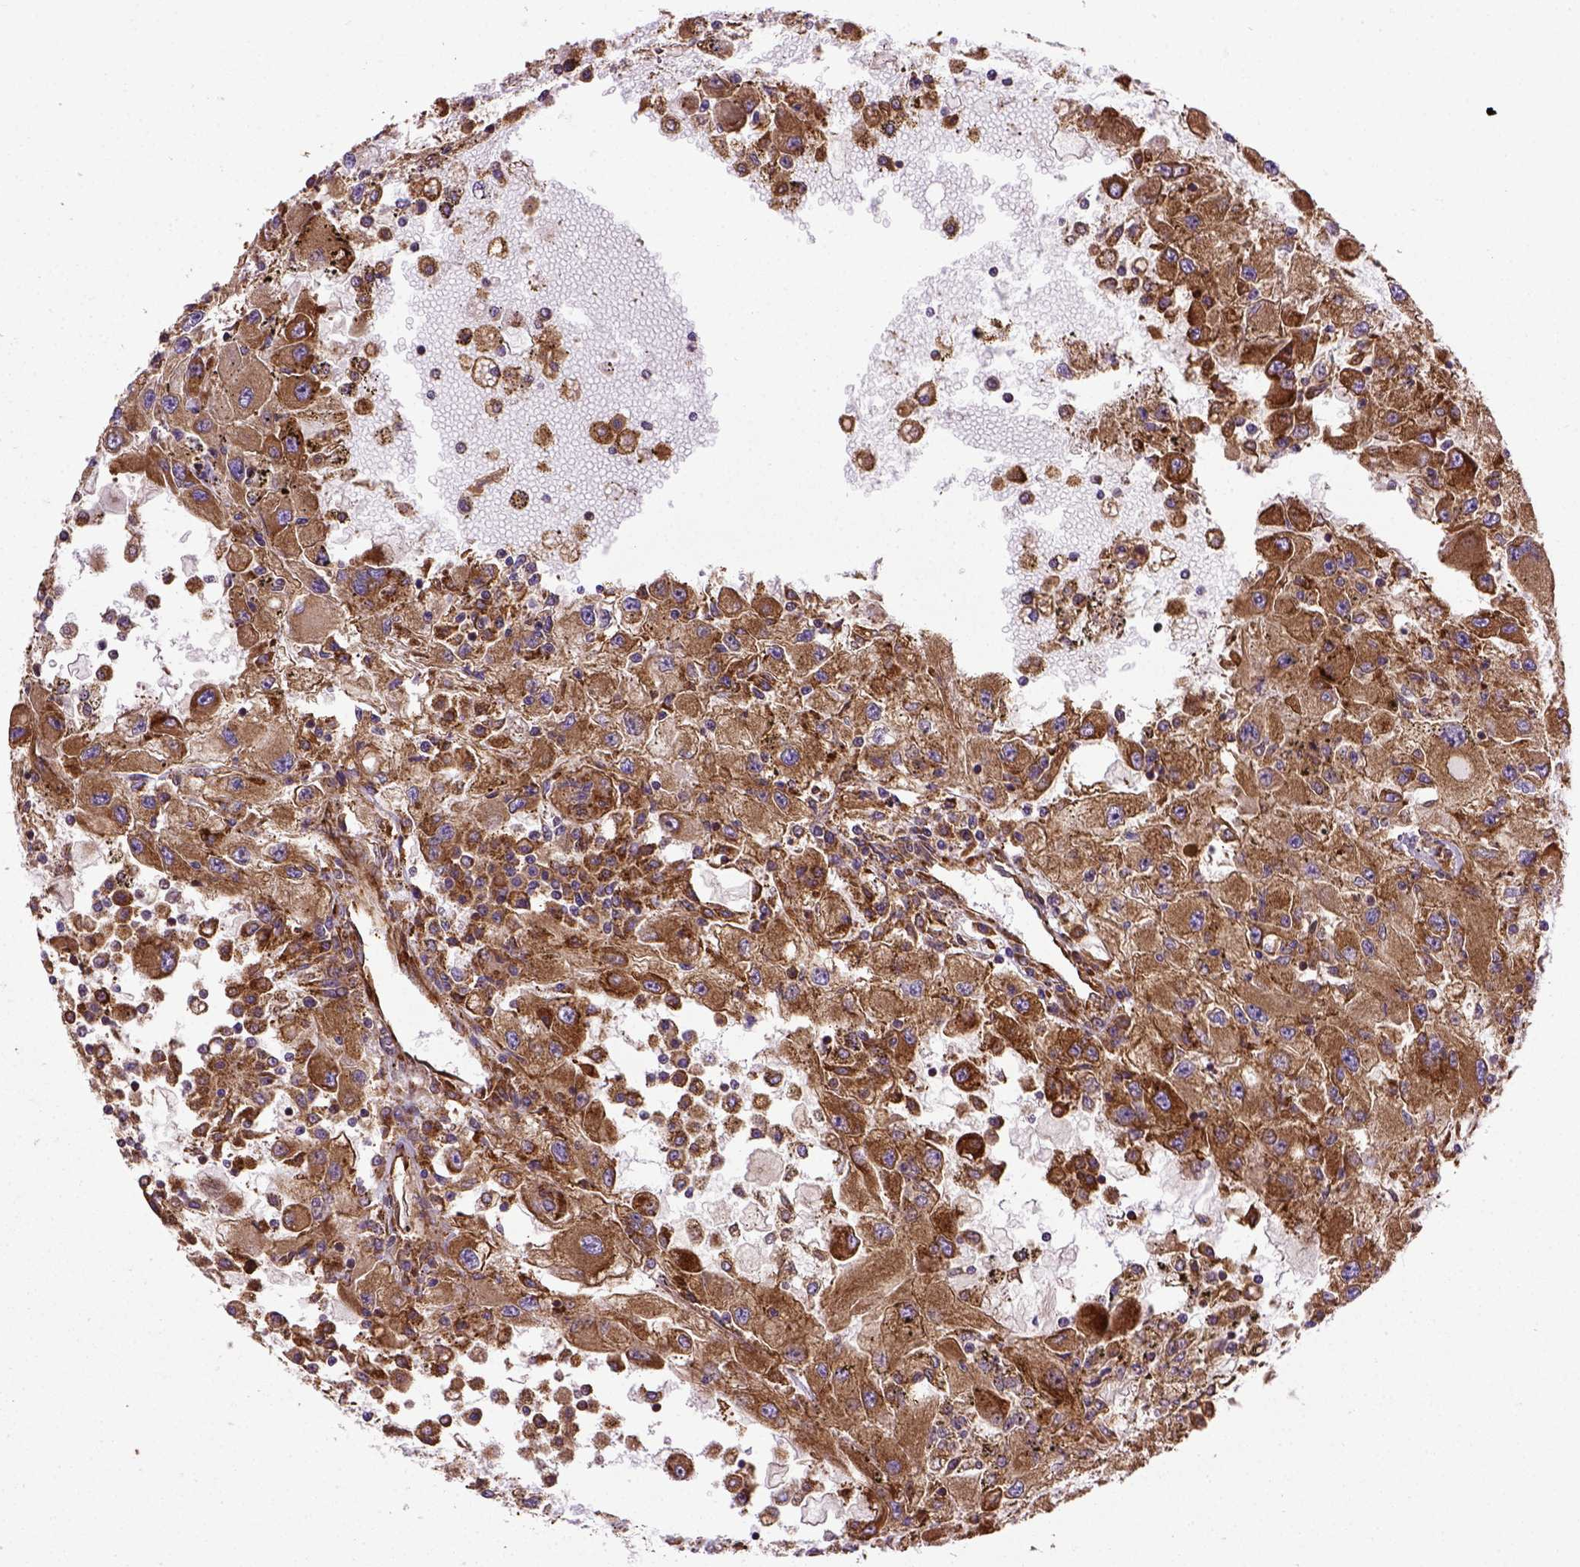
{"staining": {"intensity": "moderate", "quantity": ">75%", "location": "cytoplasmic/membranous"}, "tissue": "renal cancer", "cell_type": "Tumor cells", "image_type": "cancer", "snomed": [{"axis": "morphology", "description": "Adenocarcinoma, NOS"}, {"axis": "topography", "description": "Kidney"}], "caption": "Renal cancer stained for a protein (brown) reveals moderate cytoplasmic/membranous positive staining in approximately >75% of tumor cells.", "gene": "CAPRIN1", "patient": {"sex": "female", "age": 67}}